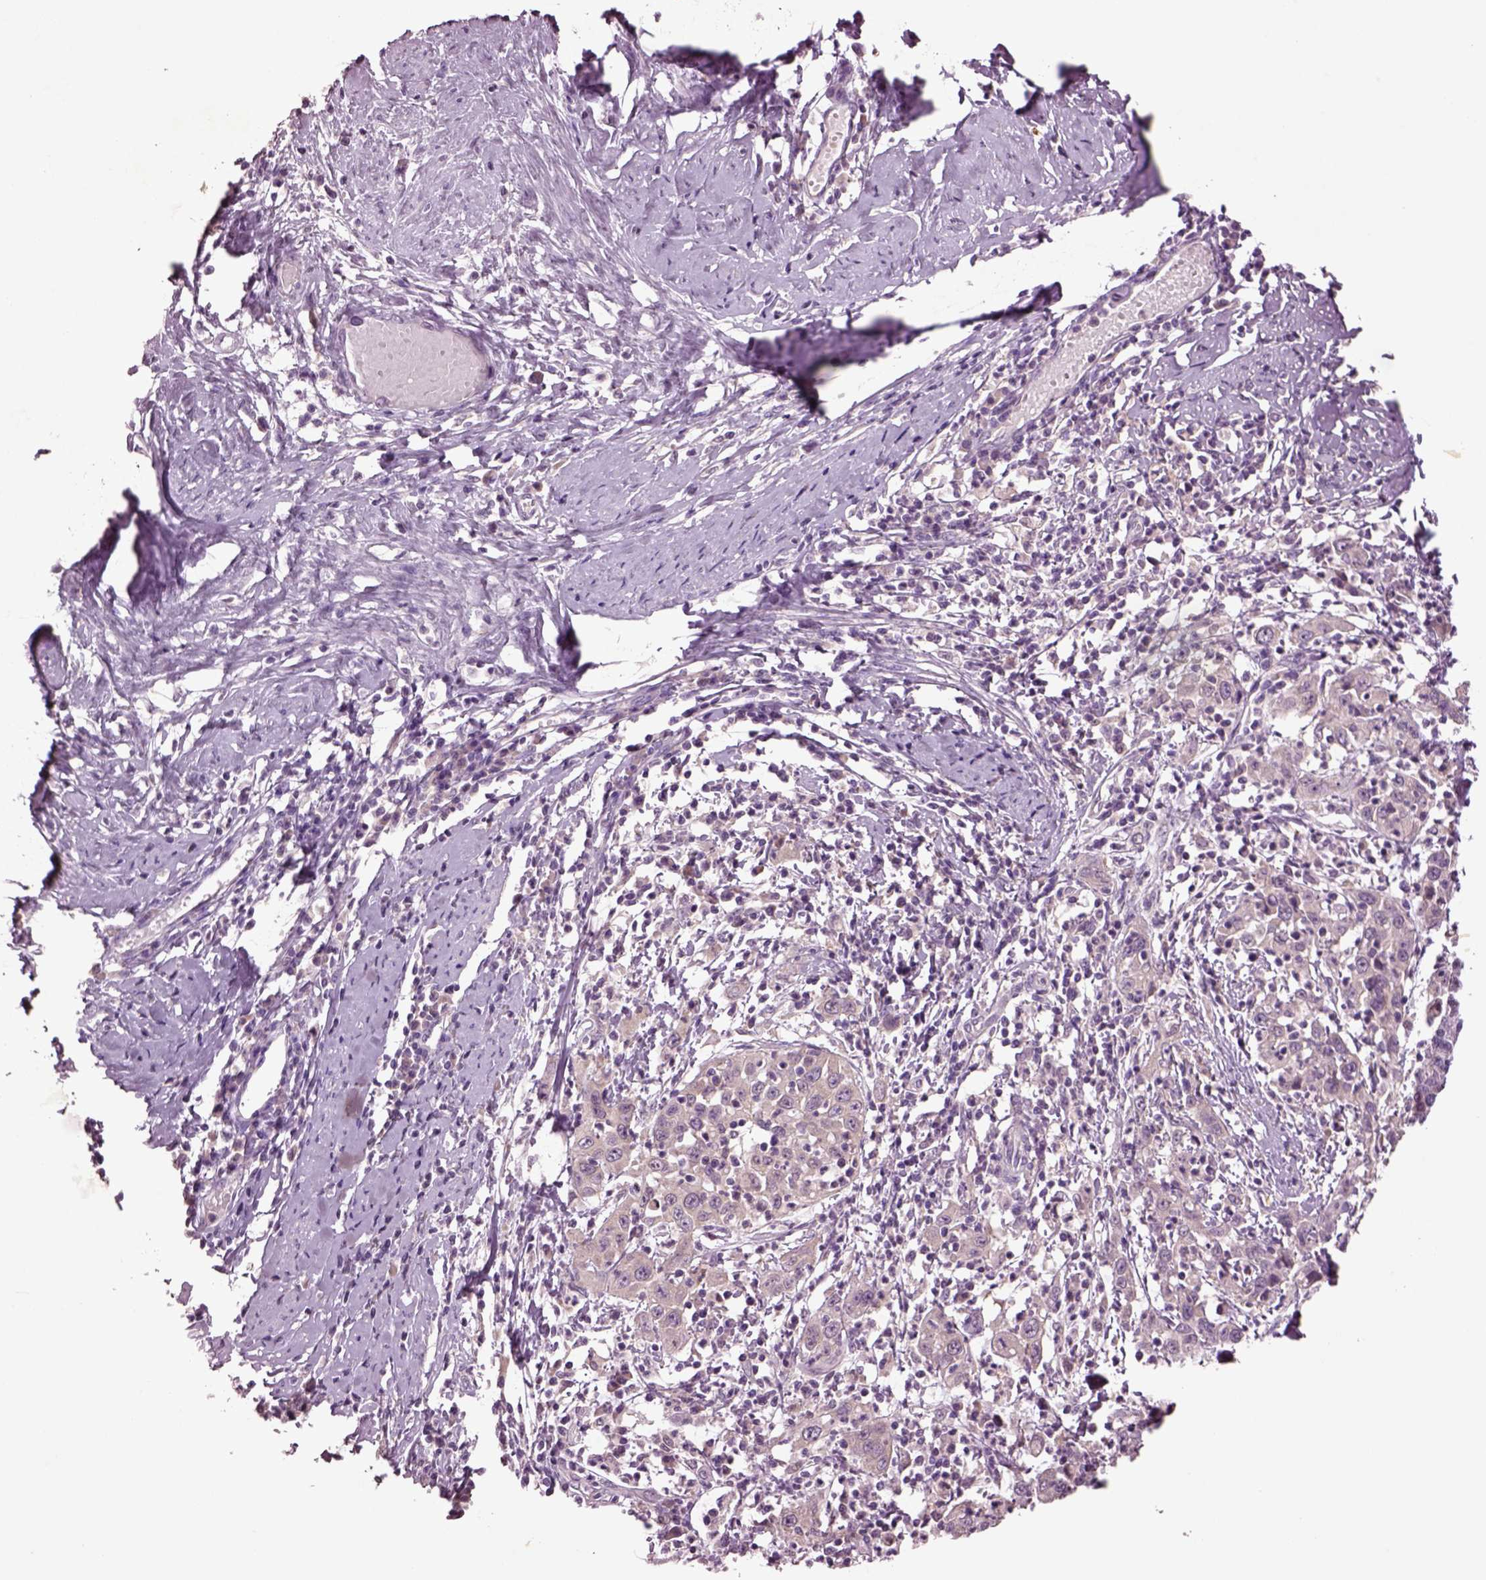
{"staining": {"intensity": "negative", "quantity": "none", "location": "none"}, "tissue": "cervical cancer", "cell_type": "Tumor cells", "image_type": "cancer", "snomed": [{"axis": "morphology", "description": "Squamous cell carcinoma, NOS"}, {"axis": "topography", "description": "Cervix"}], "caption": "High power microscopy histopathology image of an immunohistochemistry histopathology image of cervical squamous cell carcinoma, revealing no significant staining in tumor cells.", "gene": "CLPSL1", "patient": {"sex": "female", "age": 46}}